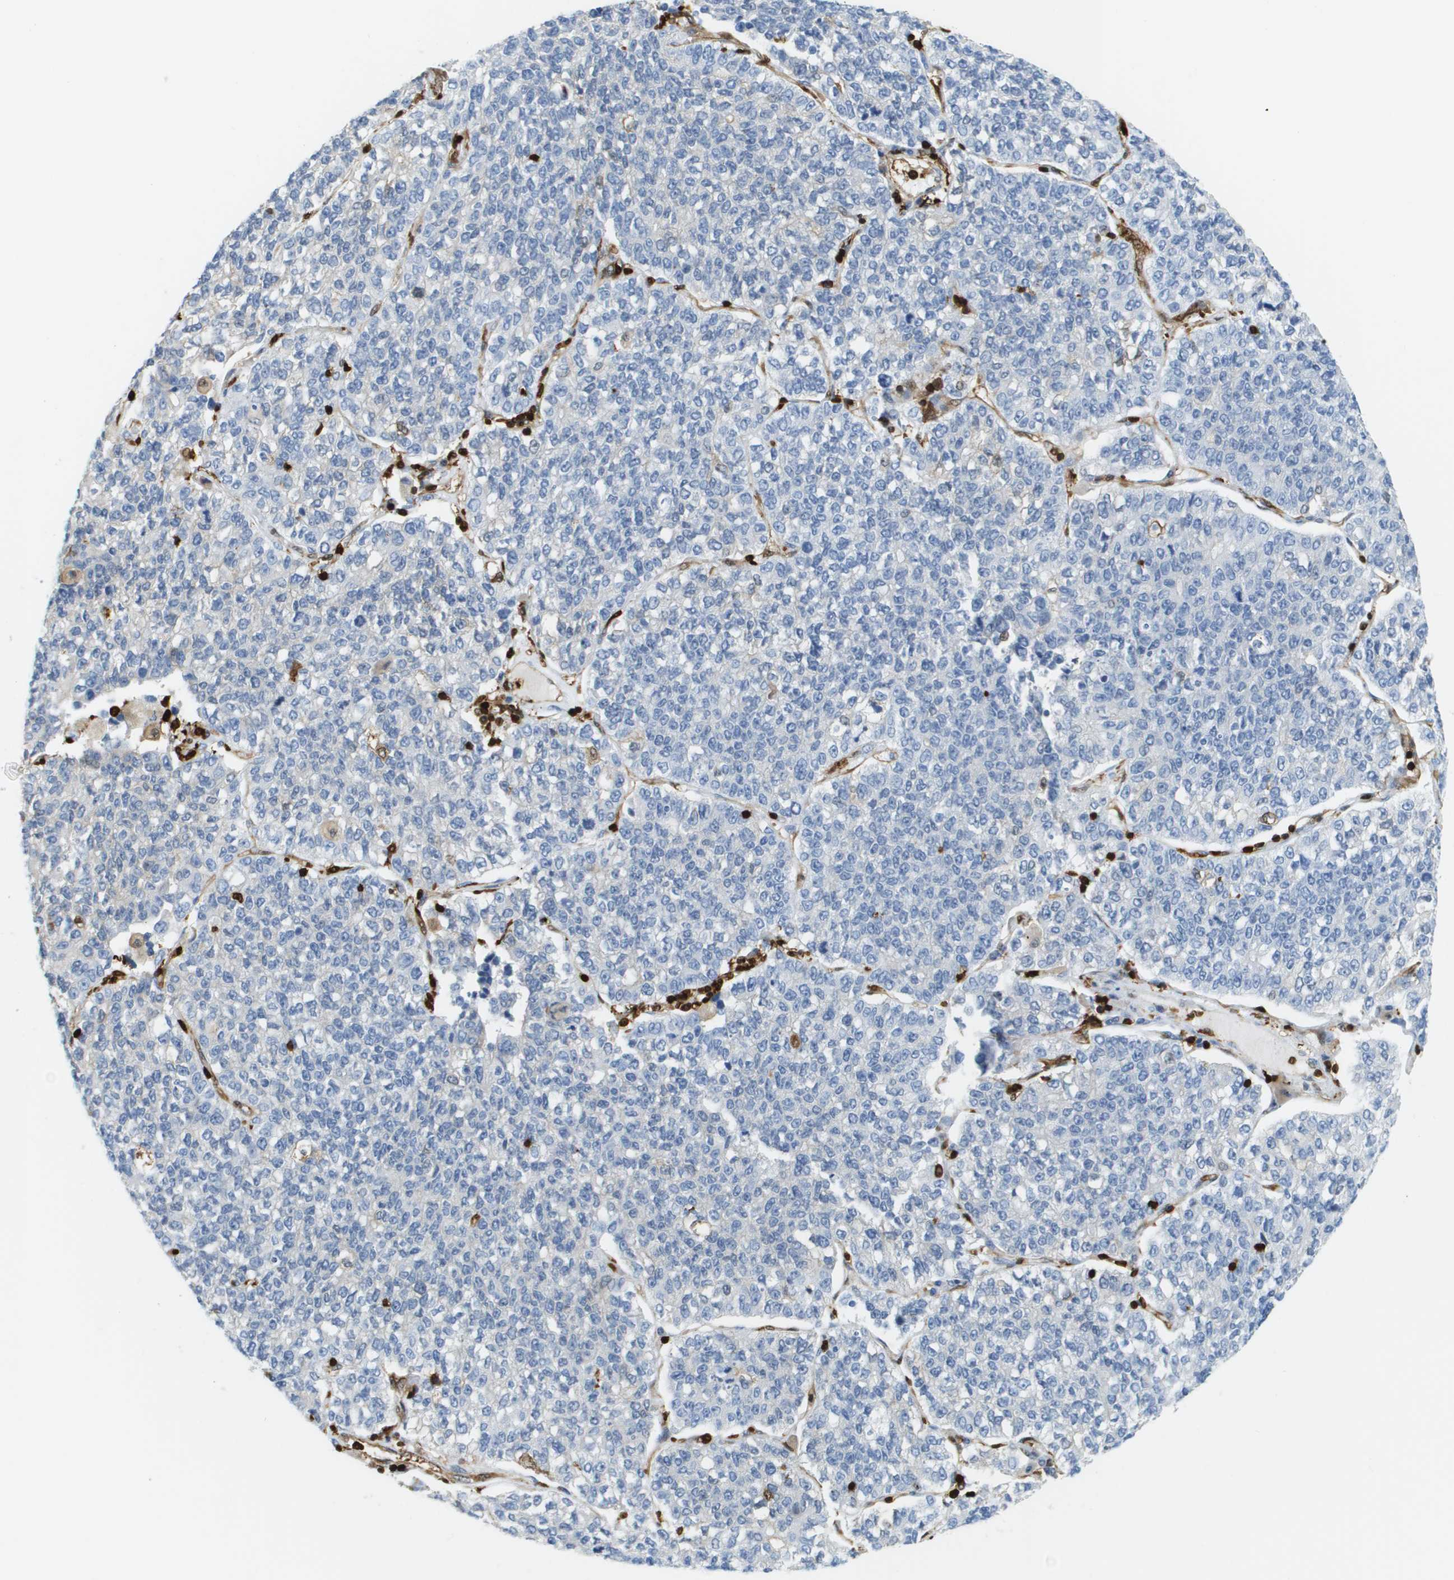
{"staining": {"intensity": "negative", "quantity": "none", "location": "none"}, "tissue": "lung cancer", "cell_type": "Tumor cells", "image_type": "cancer", "snomed": [{"axis": "morphology", "description": "Adenocarcinoma, NOS"}, {"axis": "topography", "description": "Lung"}], "caption": "This is an immunohistochemistry (IHC) image of human adenocarcinoma (lung). There is no staining in tumor cells.", "gene": "DOCK5", "patient": {"sex": "male", "age": 49}}